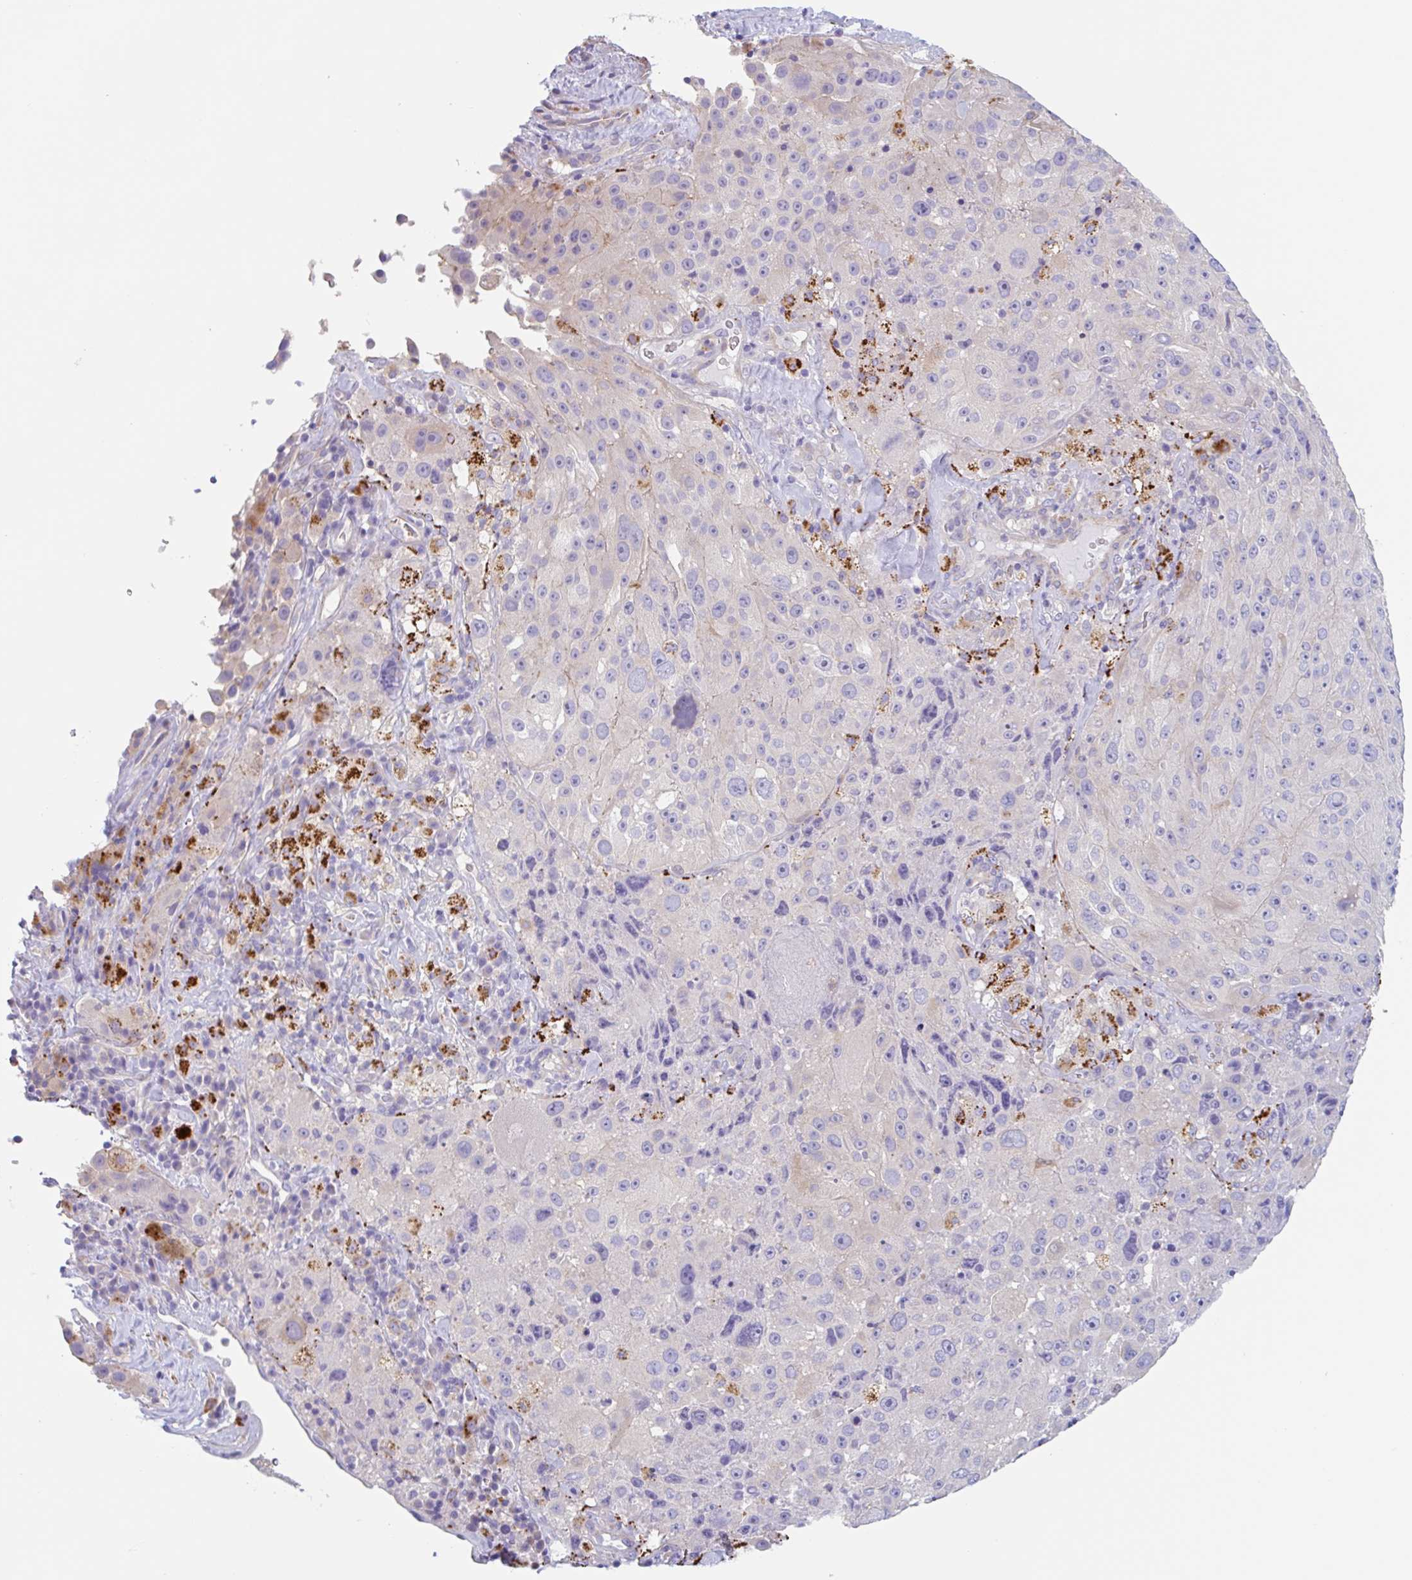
{"staining": {"intensity": "negative", "quantity": "none", "location": "none"}, "tissue": "melanoma", "cell_type": "Tumor cells", "image_type": "cancer", "snomed": [{"axis": "morphology", "description": "Malignant melanoma, Metastatic site"}, {"axis": "topography", "description": "Lymph node"}], "caption": "An IHC photomicrograph of melanoma is shown. There is no staining in tumor cells of melanoma. Brightfield microscopy of IHC stained with DAB (brown) and hematoxylin (blue), captured at high magnification.", "gene": "LENG9", "patient": {"sex": "male", "age": 62}}